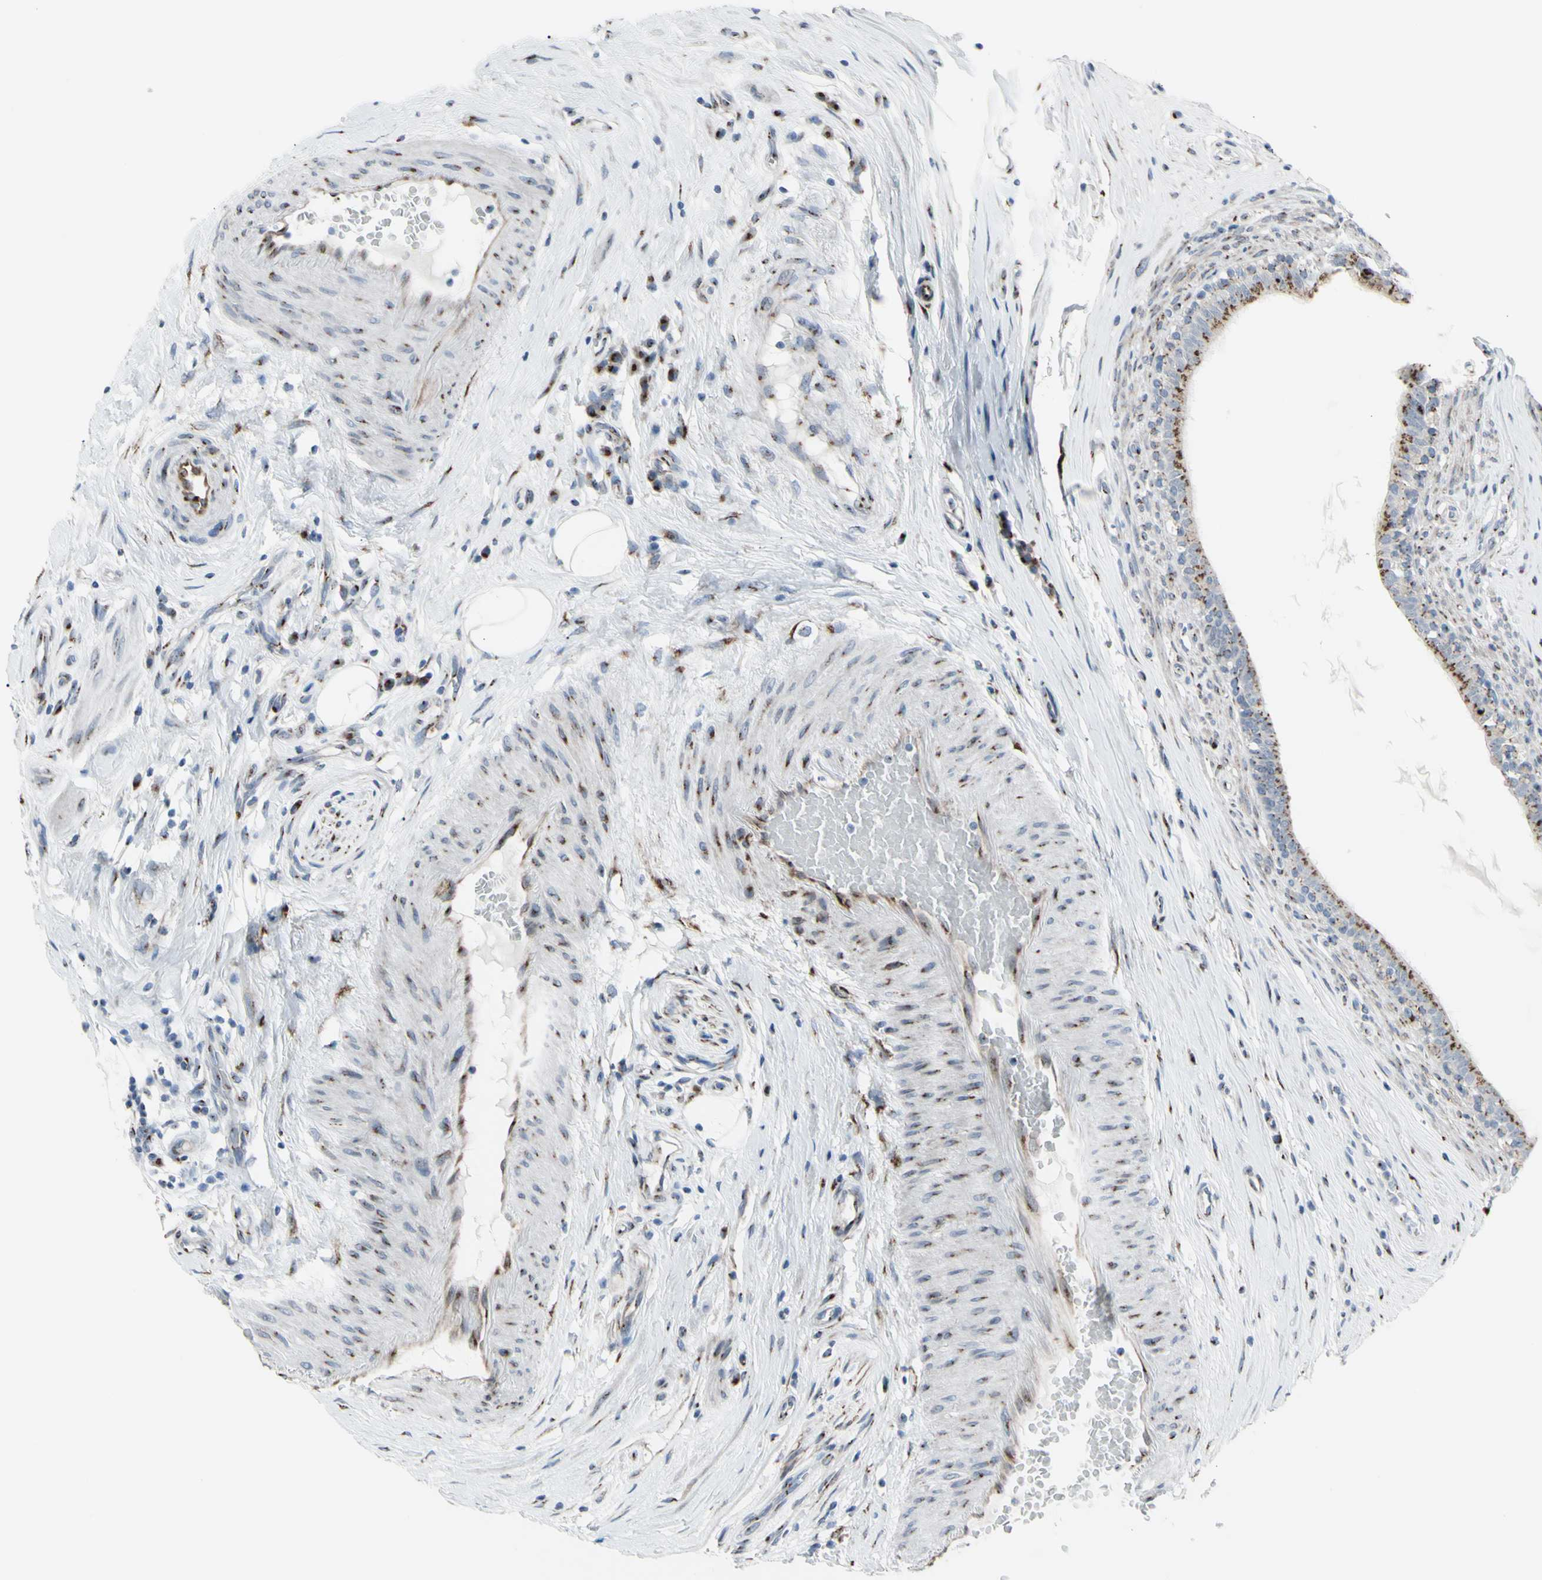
{"staining": {"intensity": "strong", "quantity": ">75%", "location": "cytoplasmic/membranous"}, "tissue": "epididymis", "cell_type": "Glandular cells", "image_type": "normal", "snomed": [{"axis": "morphology", "description": "Normal tissue, NOS"}, {"axis": "morphology", "description": "Inflammation, NOS"}, {"axis": "topography", "description": "Epididymis"}], "caption": "A histopathology image of human epididymis stained for a protein demonstrates strong cytoplasmic/membranous brown staining in glandular cells. Nuclei are stained in blue.", "gene": "GLG1", "patient": {"sex": "male", "age": 84}}